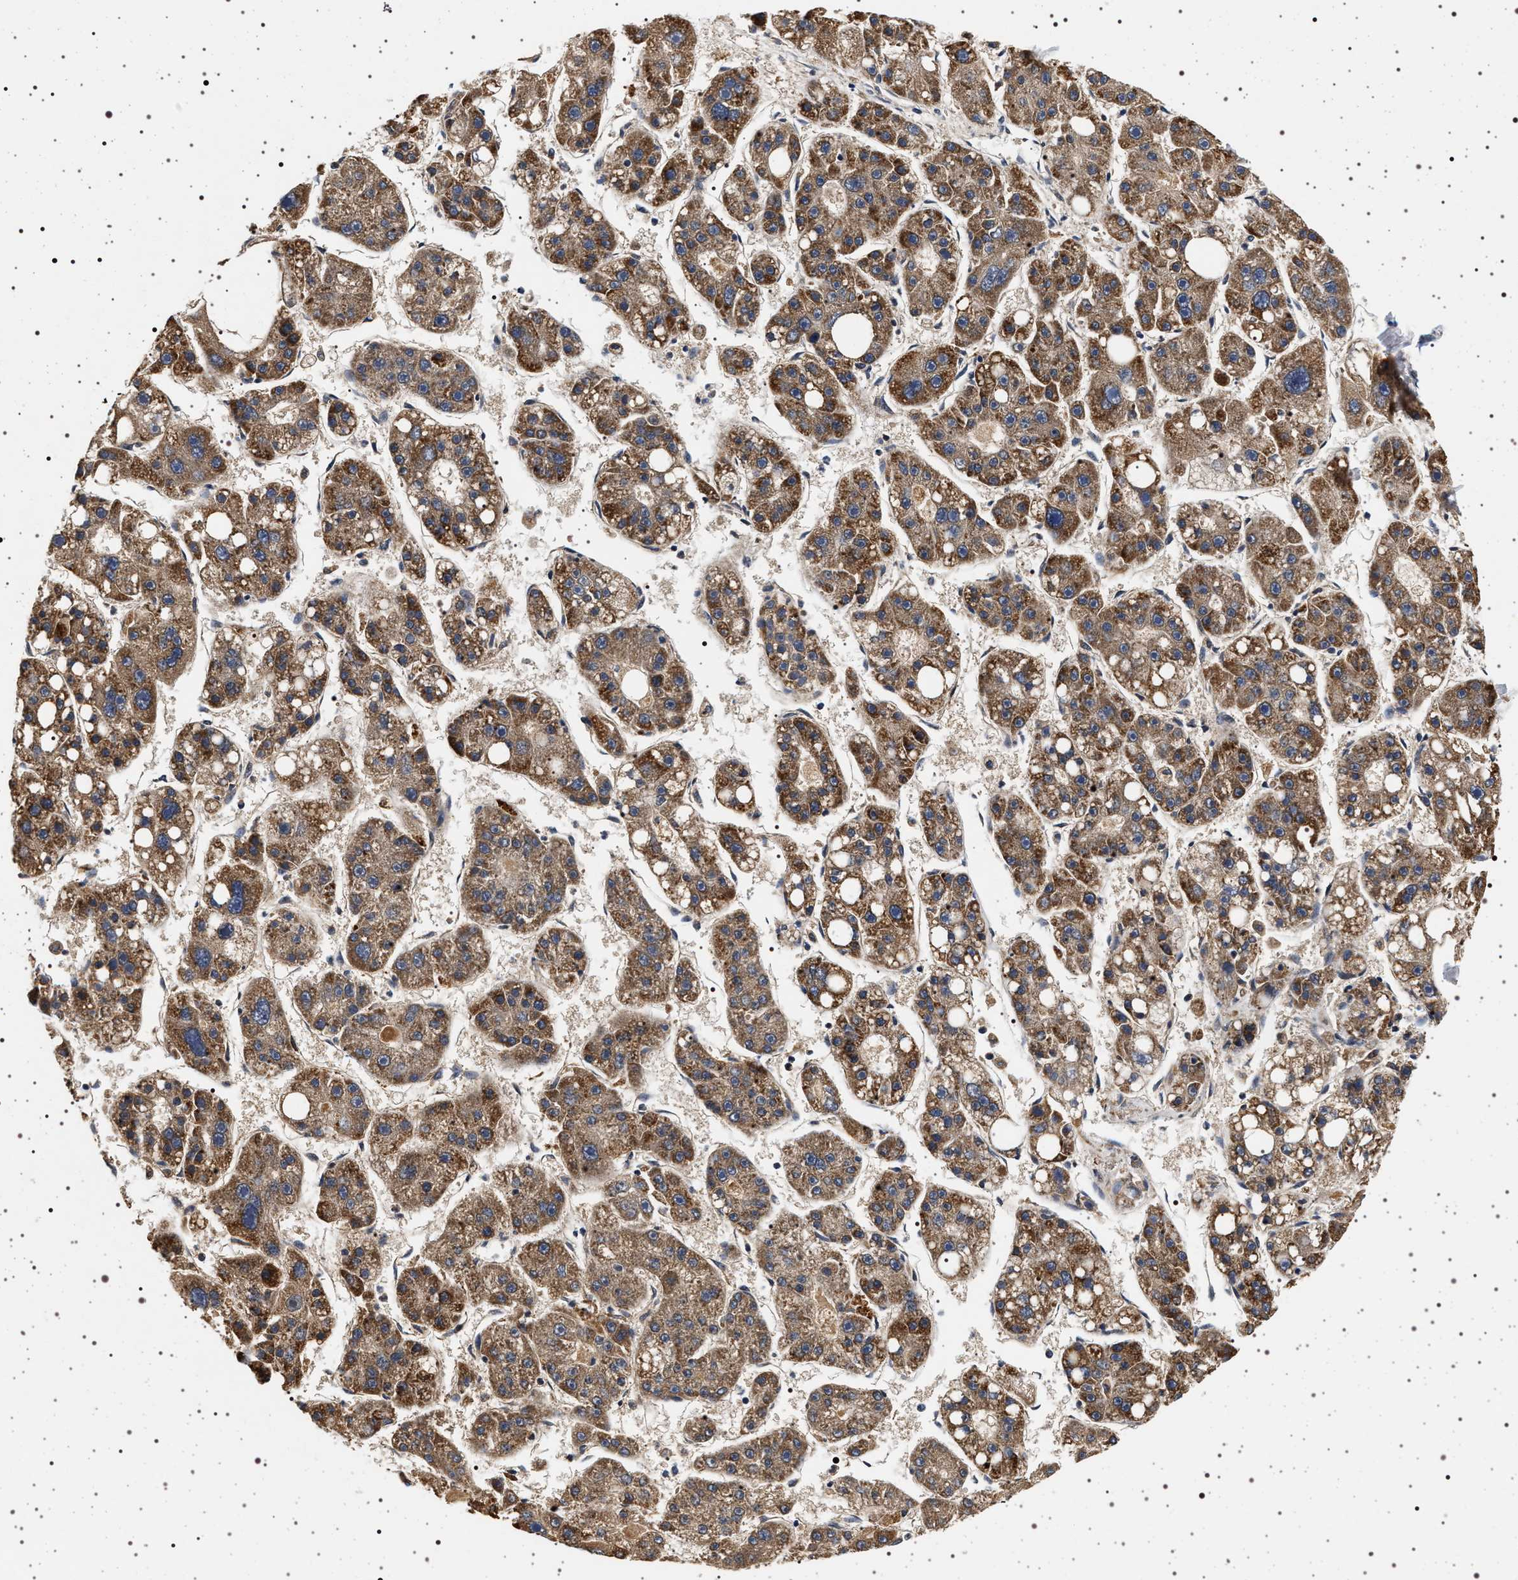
{"staining": {"intensity": "moderate", "quantity": ">75%", "location": "cytoplasmic/membranous"}, "tissue": "liver cancer", "cell_type": "Tumor cells", "image_type": "cancer", "snomed": [{"axis": "morphology", "description": "Carcinoma, Hepatocellular, NOS"}, {"axis": "topography", "description": "Liver"}], "caption": "Liver cancer (hepatocellular carcinoma) stained for a protein (brown) reveals moderate cytoplasmic/membranous positive positivity in approximately >75% of tumor cells.", "gene": "DCBLD2", "patient": {"sex": "female", "age": 61}}